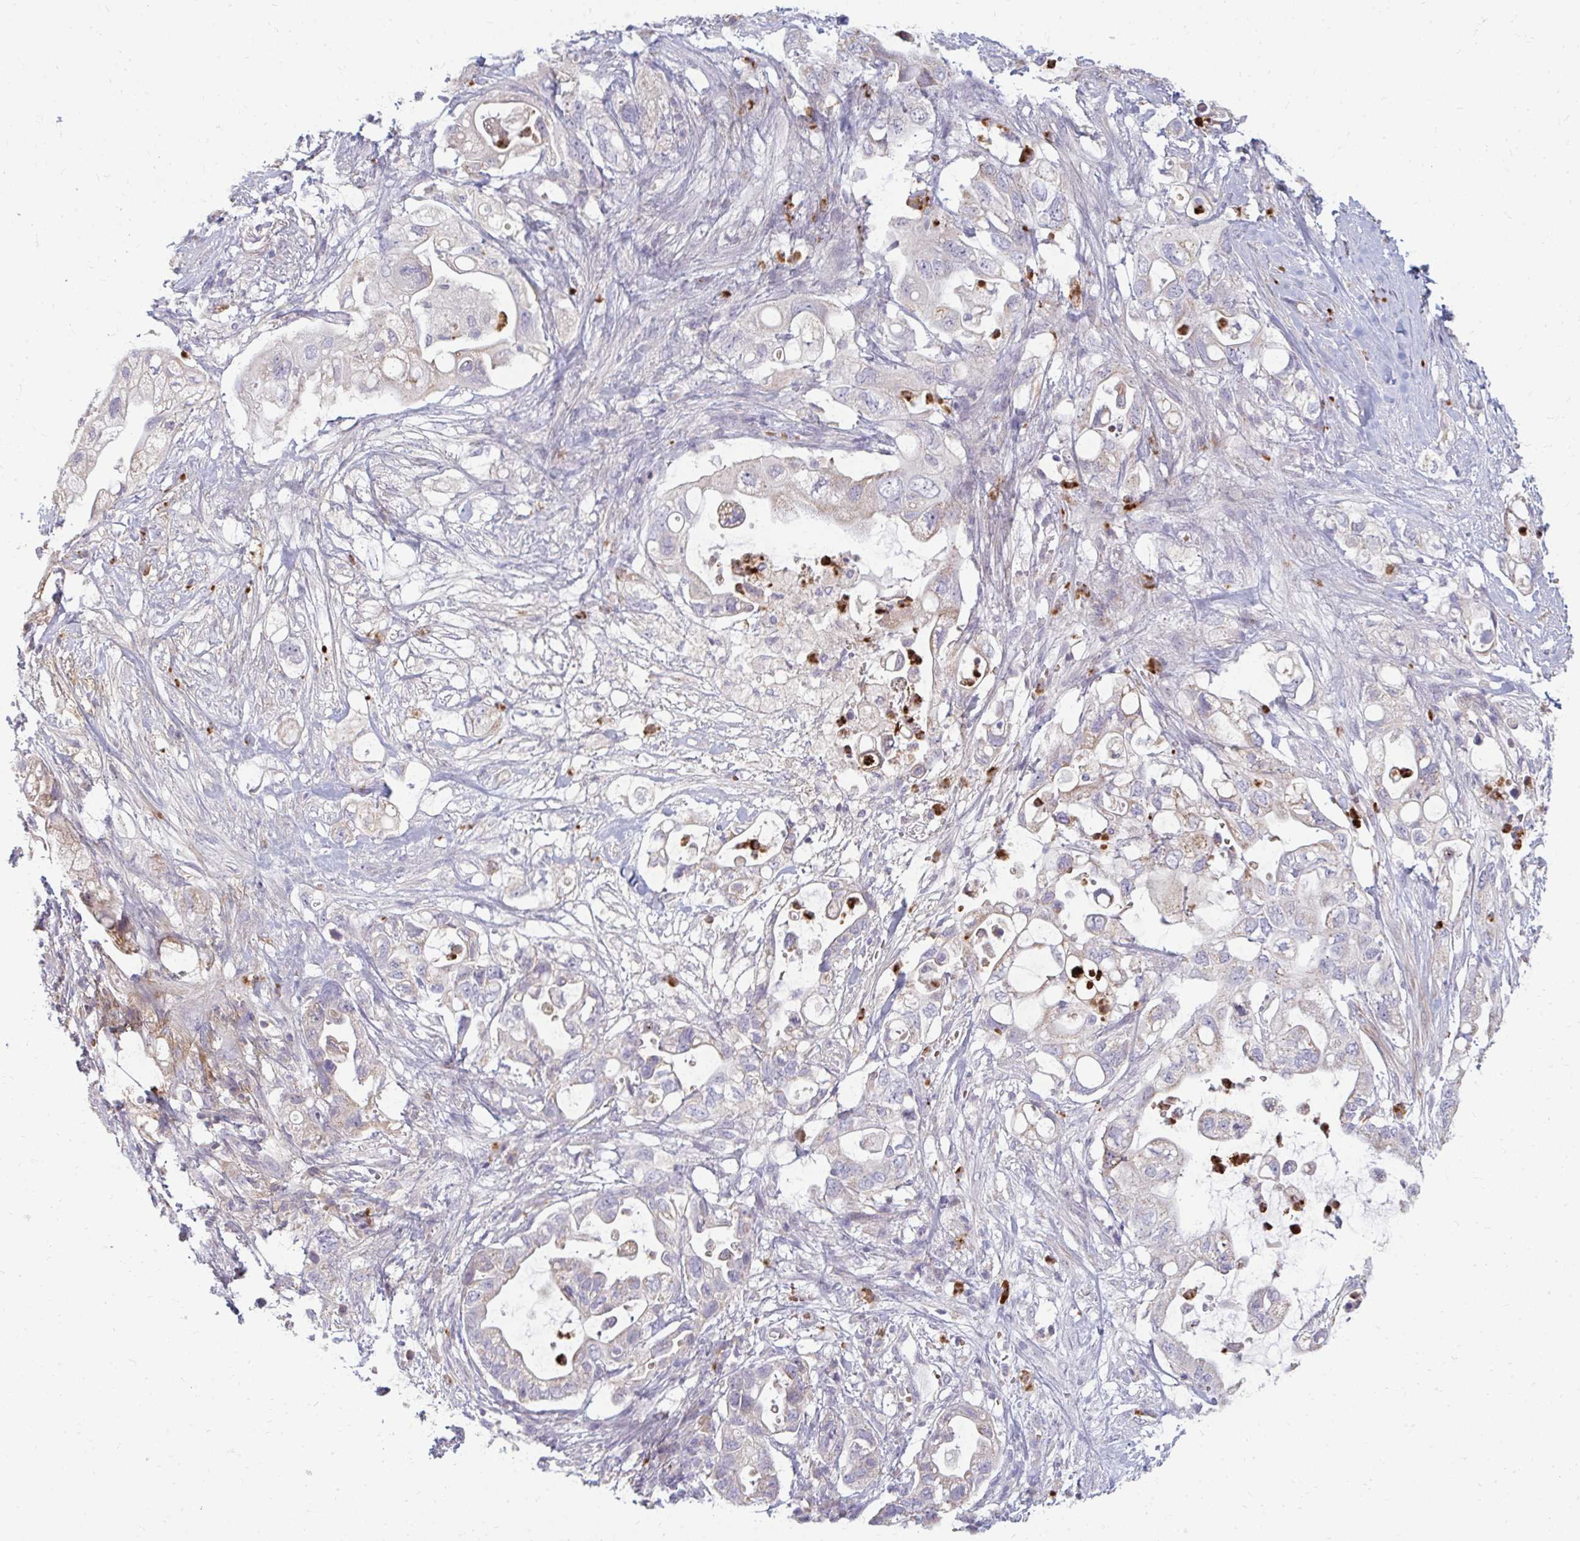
{"staining": {"intensity": "negative", "quantity": "none", "location": "none"}, "tissue": "pancreatic cancer", "cell_type": "Tumor cells", "image_type": "cancer", "snomed": [{"axis": "morphology", "description": "Adenocarcinoma, NOS"}, {"axis": "topography", "description": "Pancreas"}], "caption": "This is a micrograph of IHC staining of pancreatic cancer, which shows no positivity in tumor cells.", "gene": "RAB33A", "patient": {"sex": "female", "age": 72}}